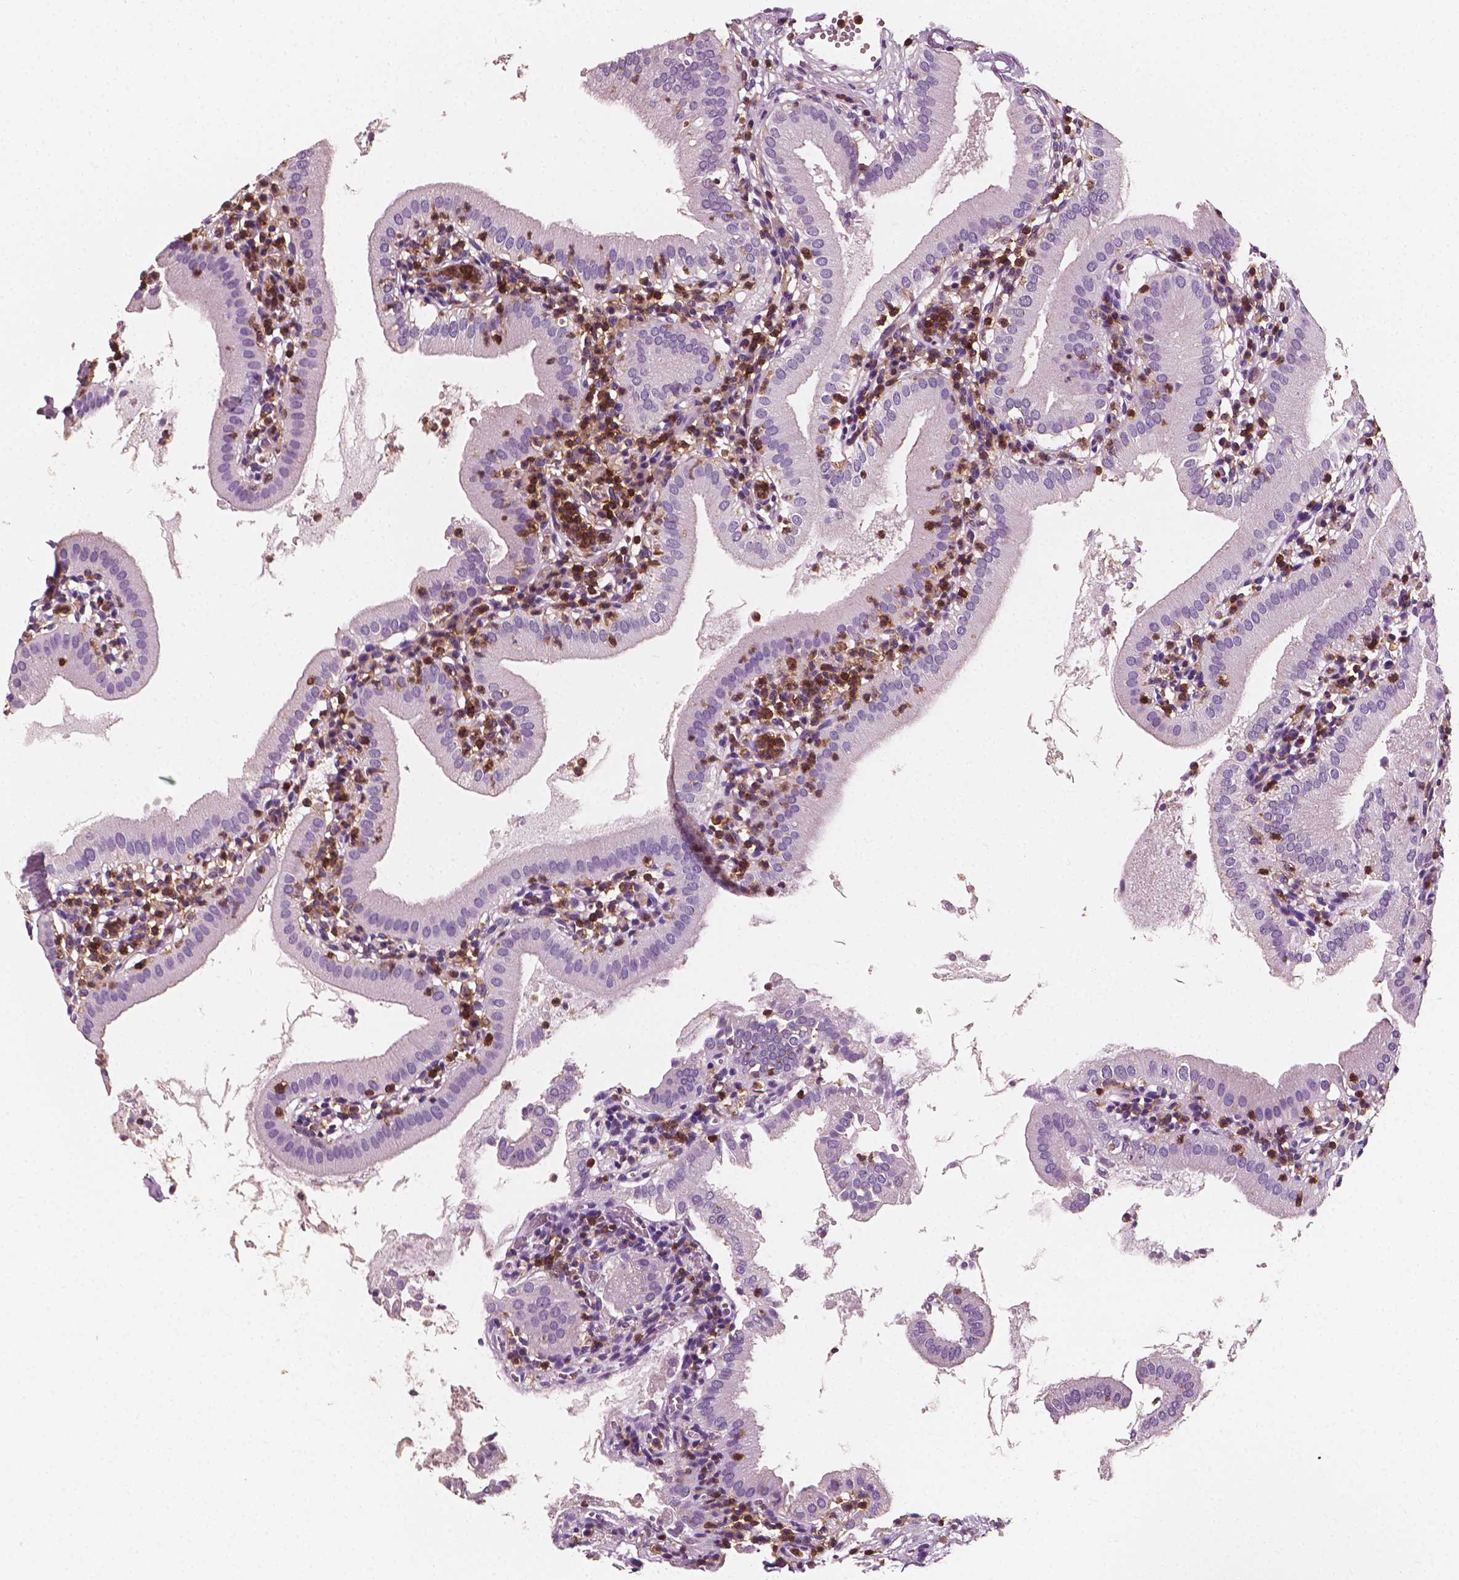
{"staining": {"intensity": "negative", "quantity": "none", "location": "none"}, "tissue": "gallbladder", "cell_type": "Glandular cells", "image_type": "normal", "snomed": [{"axis": "morphology", "description": "Normal tissue, NOS"}, {"axis": "topography", "description": "Gallbladder"}], "caption": "Immunohistochemistry micrograph of normal gallbladder: gallbladder stained with DAB (3,3'-diaminobenzidine) shows no significant protein staining in glandular cells.", "gene": "PTPRC", "patient": {"sex": "female", "age": 65}}